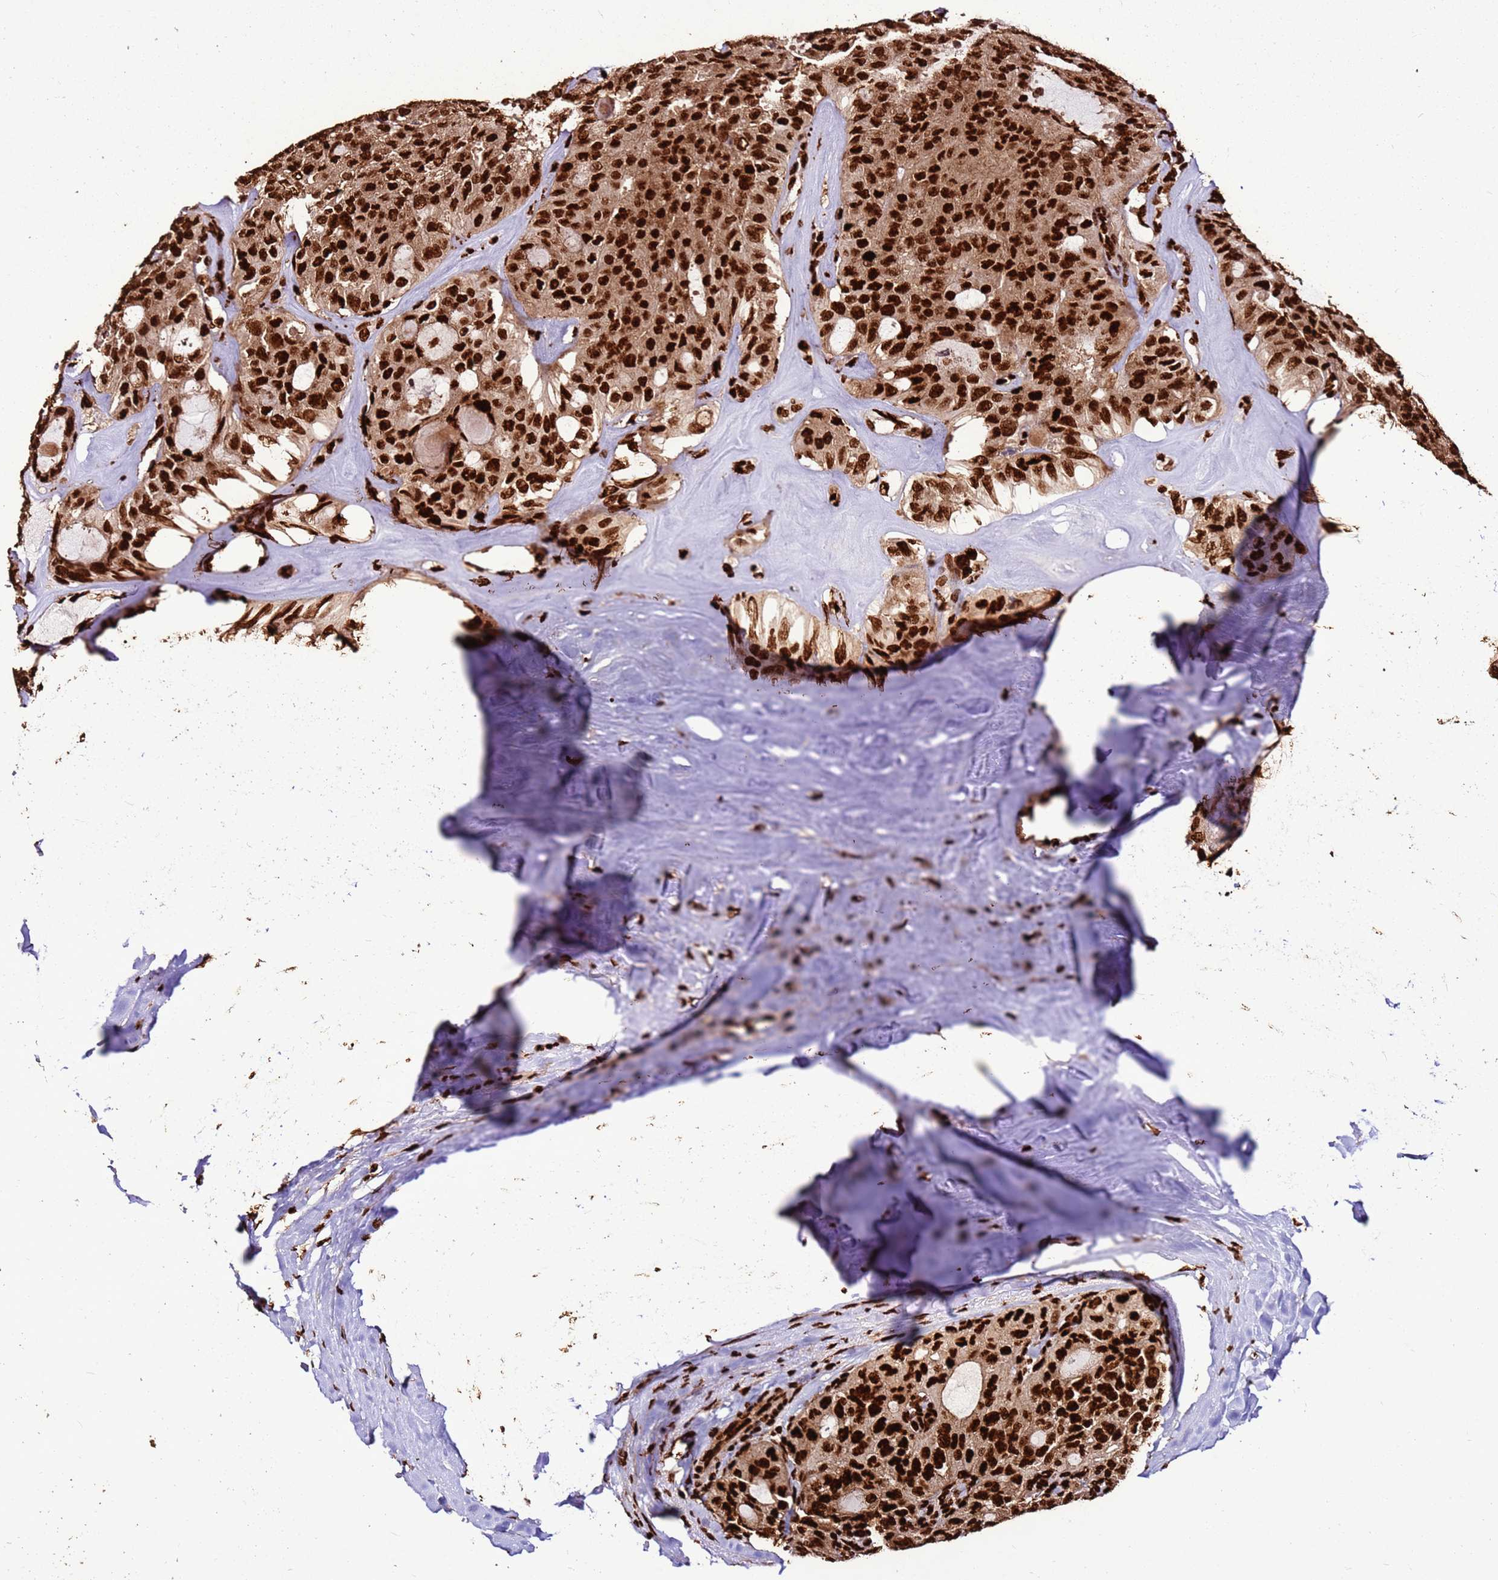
{"staining": {"intensity": "strong", "quantity": ">75%", "location": "nuclear"}, "tissue": "thyroid cancer", "cell_type": "Tumor cells", "image_type": "cancer", "snomed": [{"axis": "morphology", "description": "Follicular adenoma carcinoma, NOS"}, {"axis": "topography", "description": "Thyroid gland"}], "caption": "High-power microscopy captured an immunohistochemistry (IHC) photomicrograph of thyroid cancer, revealing strong nuclear staining in approximately >75% of tumor cells.", "gene": "HNRNPAB", "patient": {"sex": "male", "age": 75}}